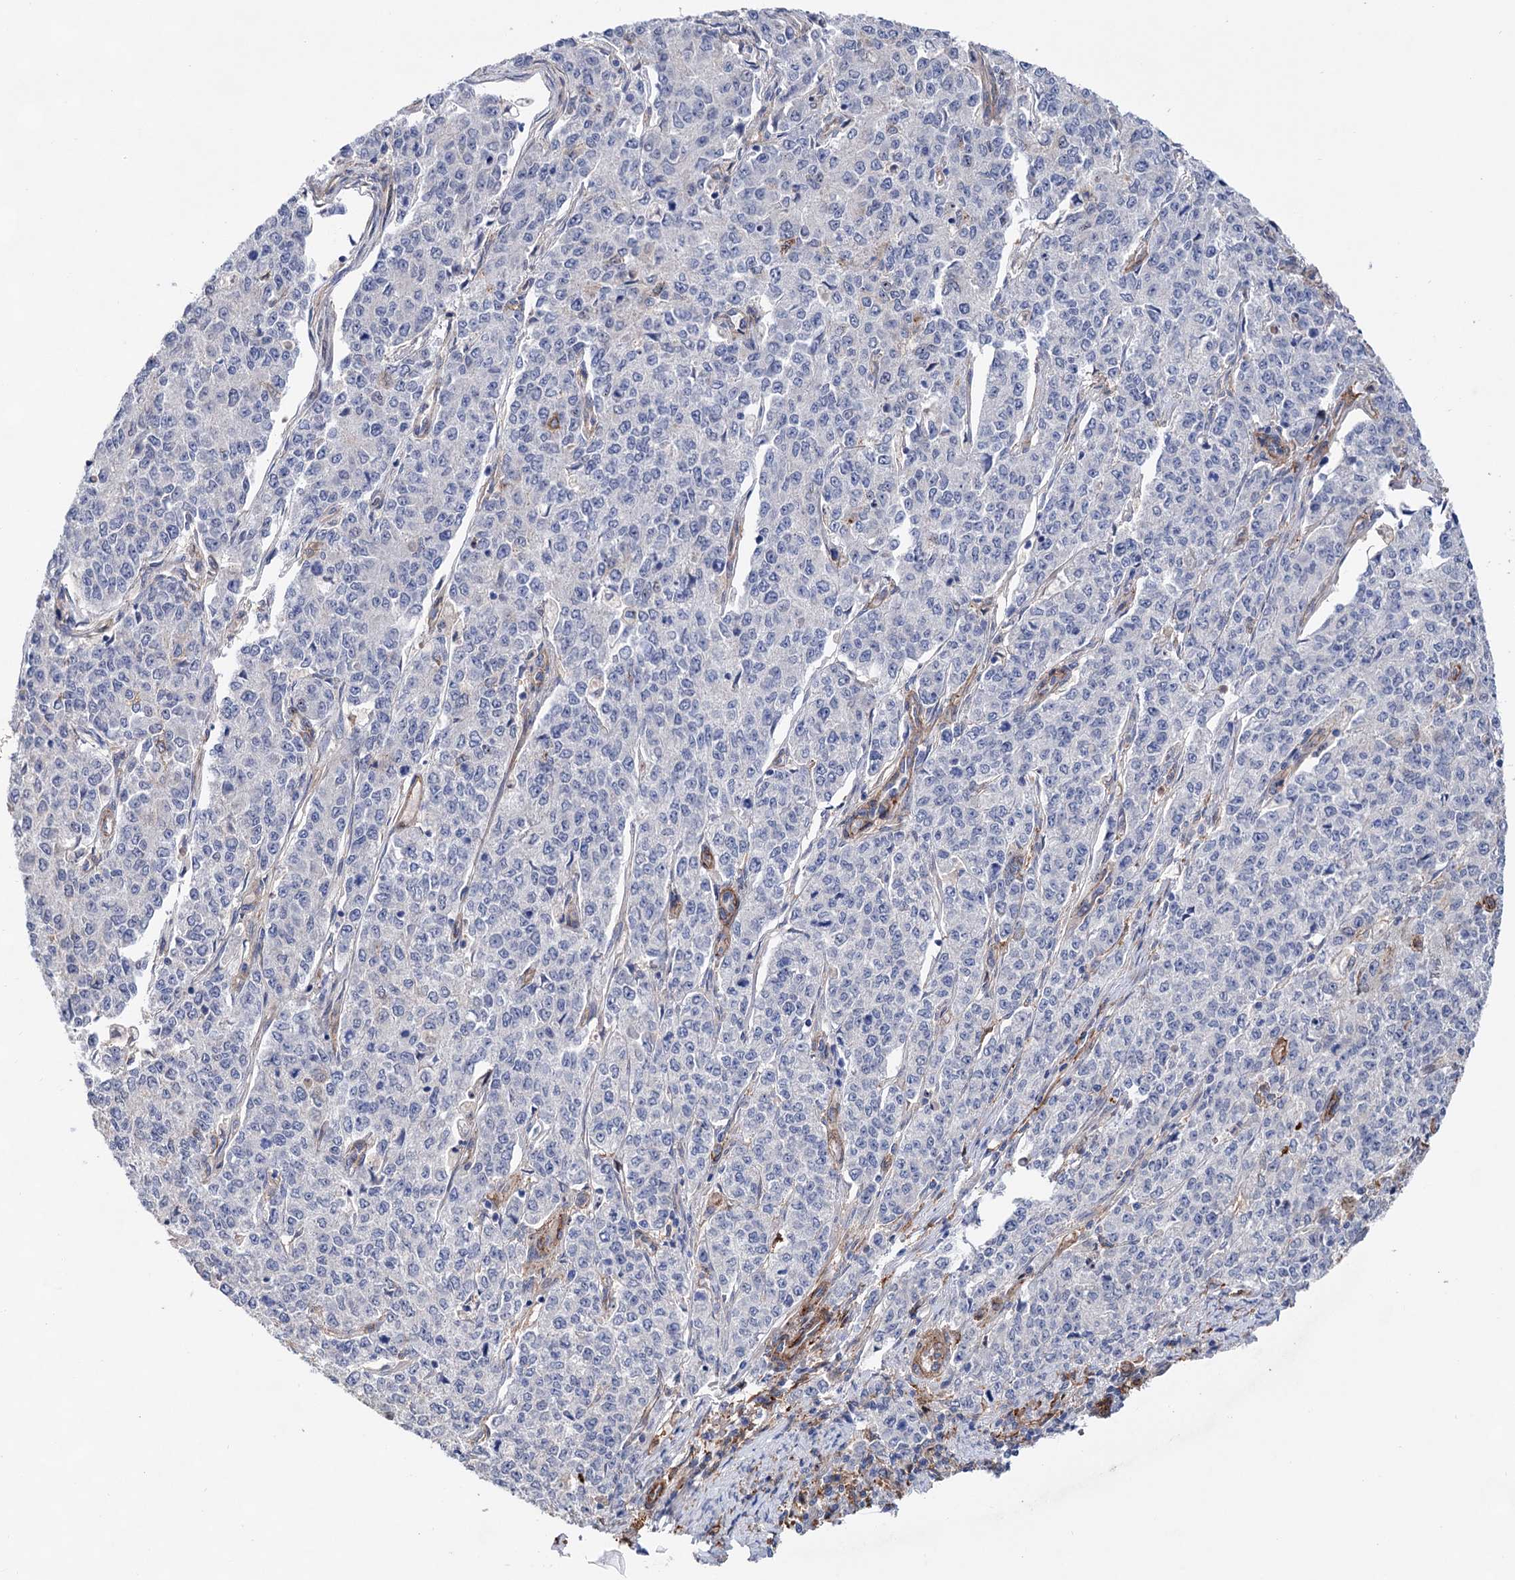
{"staining": {"intensity": "negative", "quantity": "none", "location": "none"}, "tissue": "endometrial cancer", "cell_type": "Tumor cells", "image_type": "cancer", "snomed": [{"axis": "morphology", "description": "Adenocarcinoma, NOS"}, {"axis": "topography", "description": "Endometrium"}], "caption": "This histopathology image is of endometrial cancer (adenocarcinoma) stained with immunohistochemistry to label a protein in brown with the nuclei are counter-stained blue. There is no positivity in tumor cells.", "gene": "TMTC3", "patient": {"sex": "female", "age": 50}}